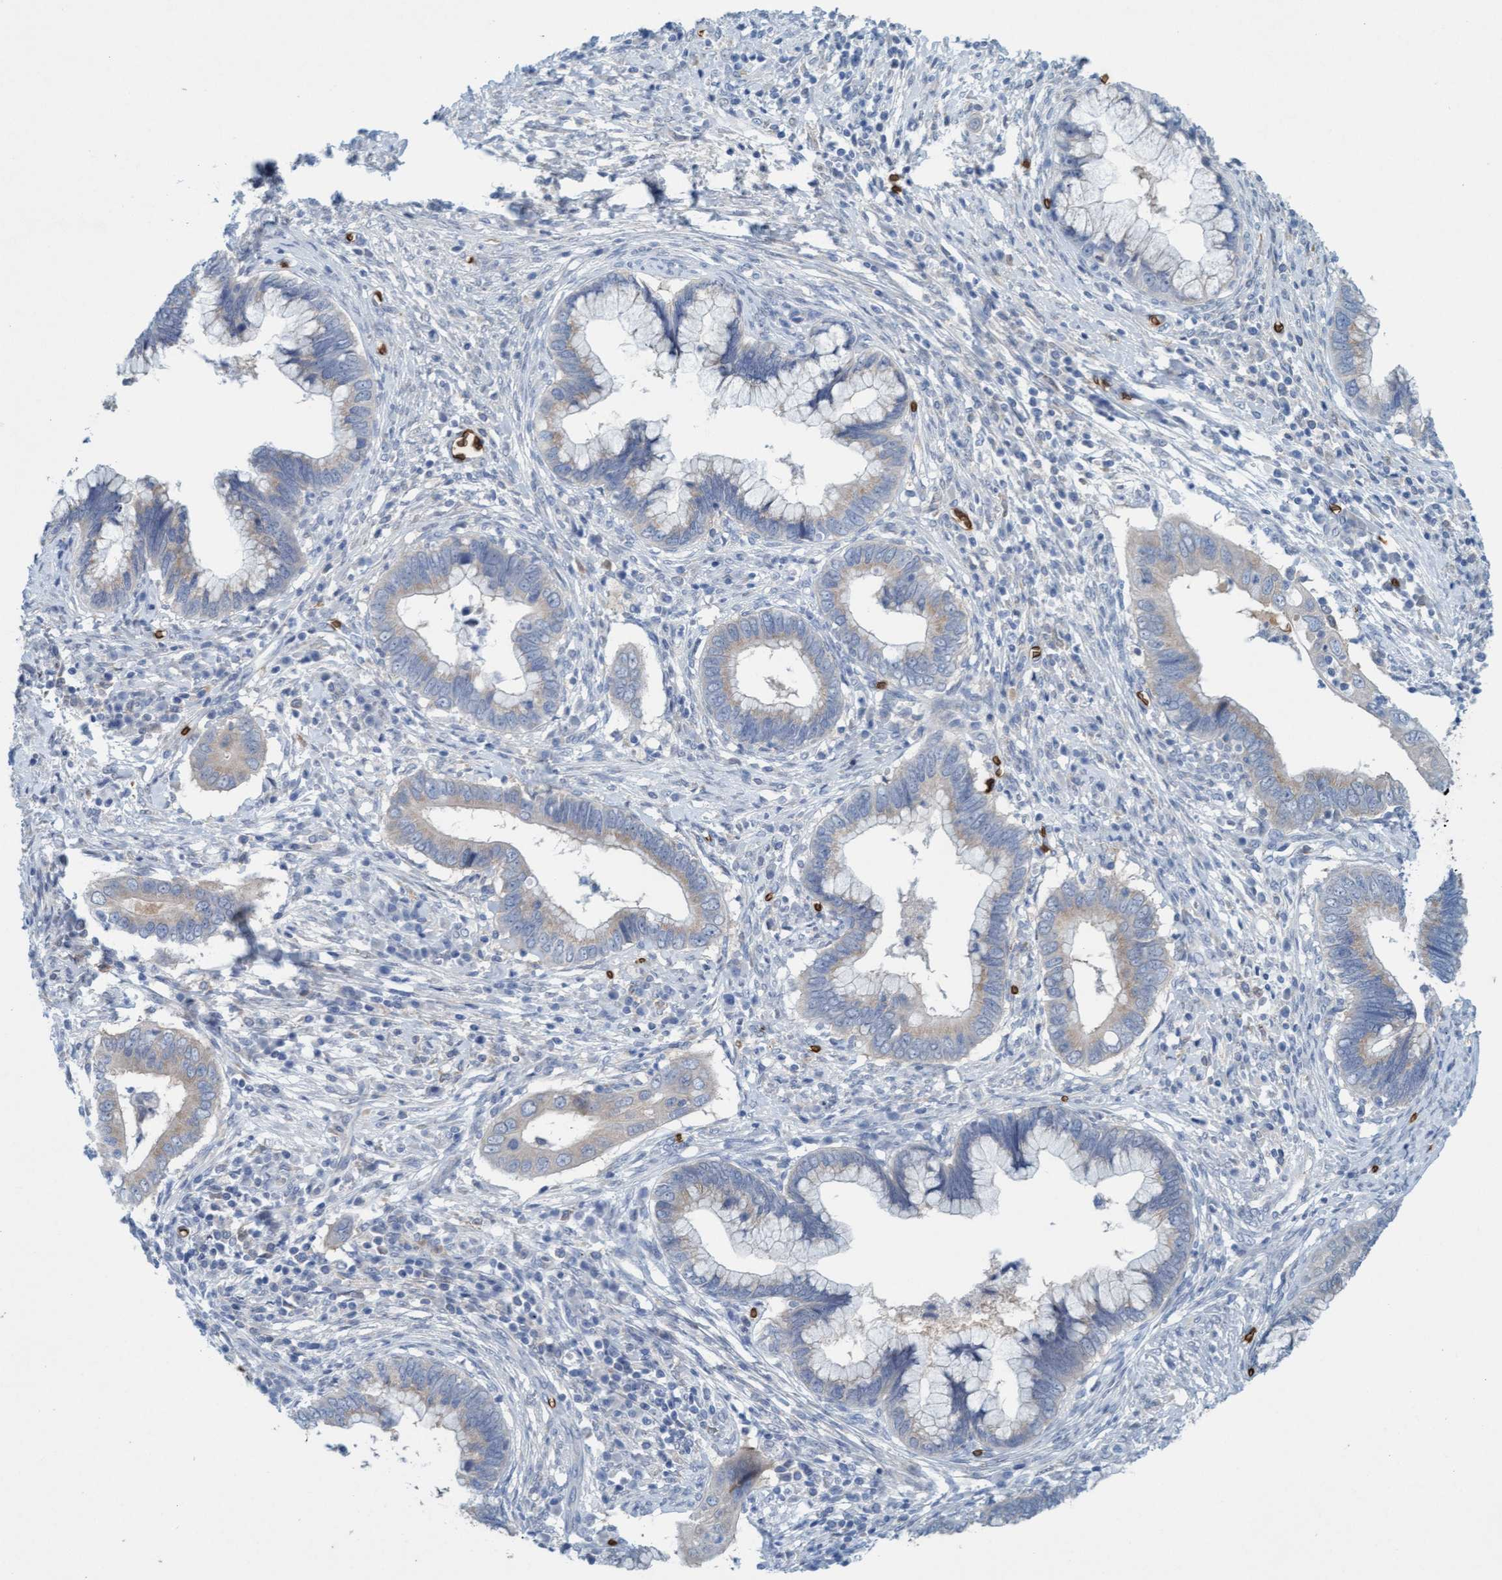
{"staining": {"intensity": "weak", "quantity": "<25%", "location": "cytoplasmic/membranous"}, "tissue": "cervical cancer", "cell_type": "Tumor cells", "image_type": "cancer", "snomed": [{"axis": "morphology", "description": "Adenocarcinoma, NOS"}, {"axis": "topography", "description": "Cervix"}], "caption": "Cervical cancer (adenocarcinoma) stained for a protein using immunohistochemistry (IHC) shows no positivity tumor cells.", "gene": "SPEM2", "patient": {"sex": "female", "age": 44}}